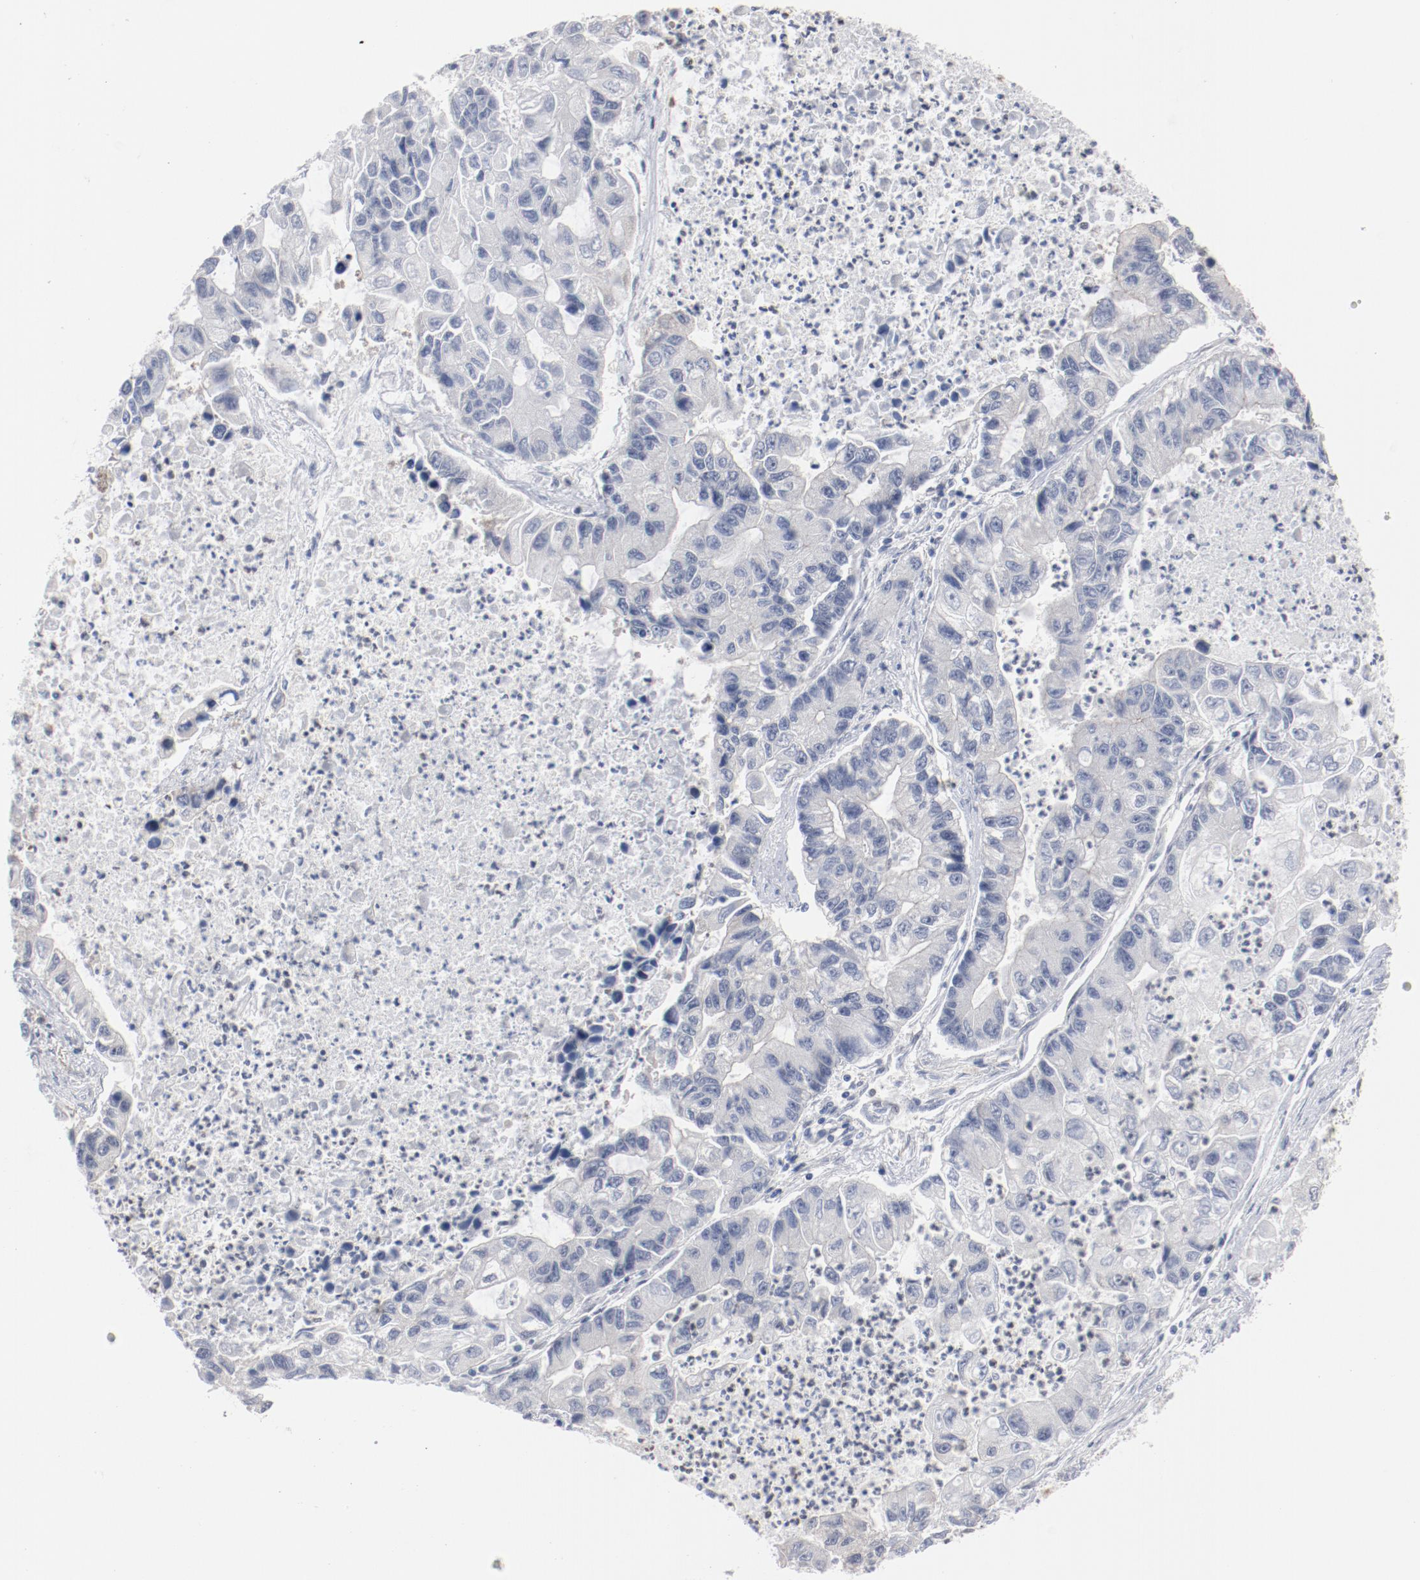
{"staining": {"intensity": "negative", "quantity": "none", "location": "none"}, "tissue": "lung cancer", "cell_type": "Tumor cells", "image_type": "cancer", "snomed": [{"axis": "morphology", "description": "Adenocarcinoma, NOS"}, {"axis": "topography", "description": "Lung"}], "caption": "High power microscopy histopathology image of an IHC image of lung cancer, revealing no significant positivity in tumor cells. The staining was performed using DAB to visualize the protein expression in brown, while the nuclei were stained in blue with hematoxylin (Magnification: 20x).", "gene": "ZEB2", "patient": {"sex": "female", "age": 51}}